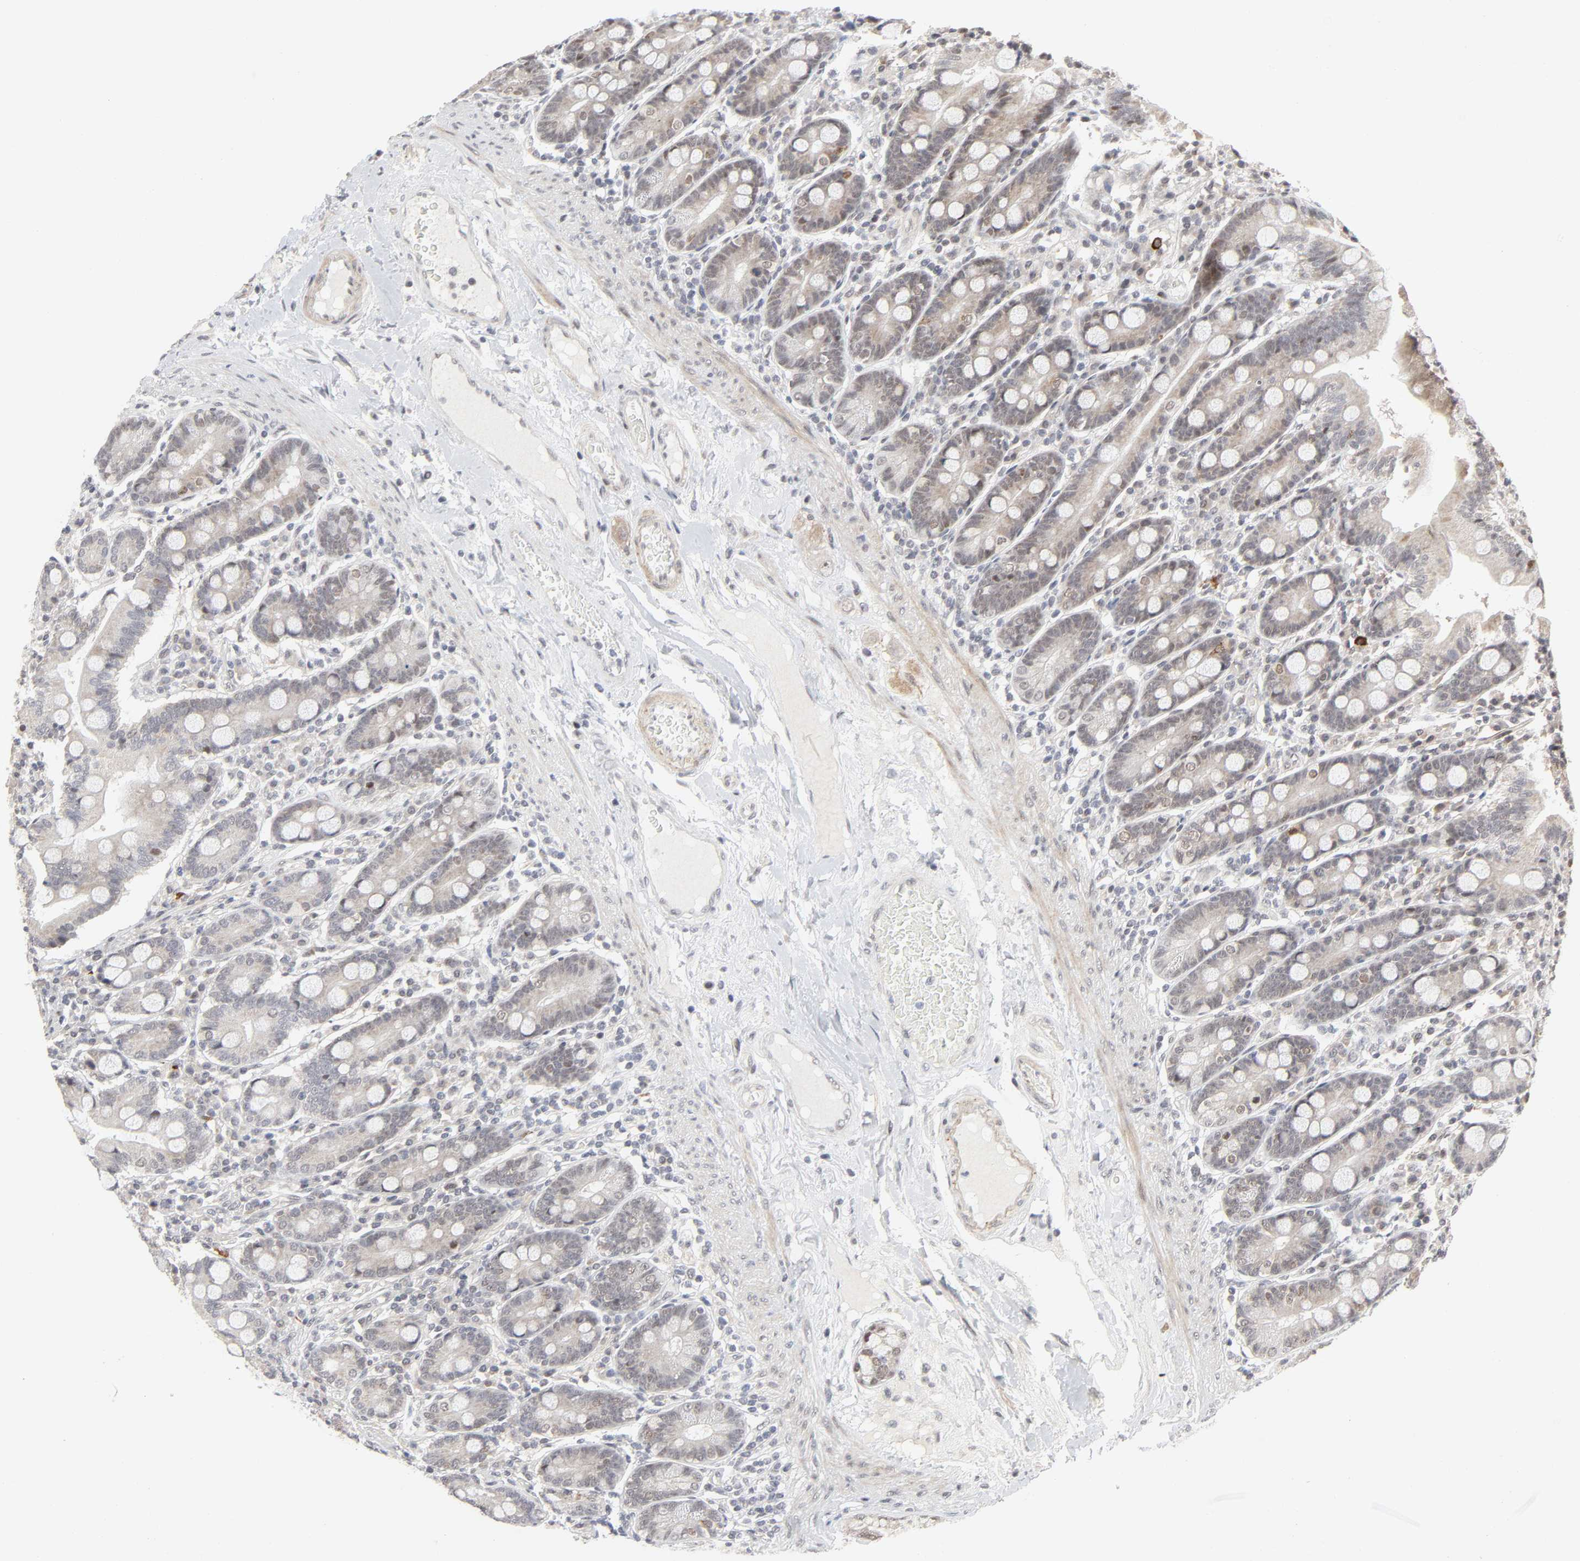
{"staining": {"intensity": "weak", "quantity": "25%-75%", "location": "cytoplasmic/membranous"}, "tissue": "duodenum", "cell_type": "Glandular cells", "image_type": "normal", "snomed": [{"axis": "morphology", "description": "Normal tissue, NOS"}, {"axis": "topography", "description": "Duodenum"}], "caption": "Immunohistochemistry photomicrograph of unremarkable duodenum stained for a protein (brown), which exhibits low levels of weak cytoplasmic/membranous staining in approximately 25%-75% of glandular cells.", "gene": "ZKSCAN8", "patient": {"sex": "male", "age": 50}}